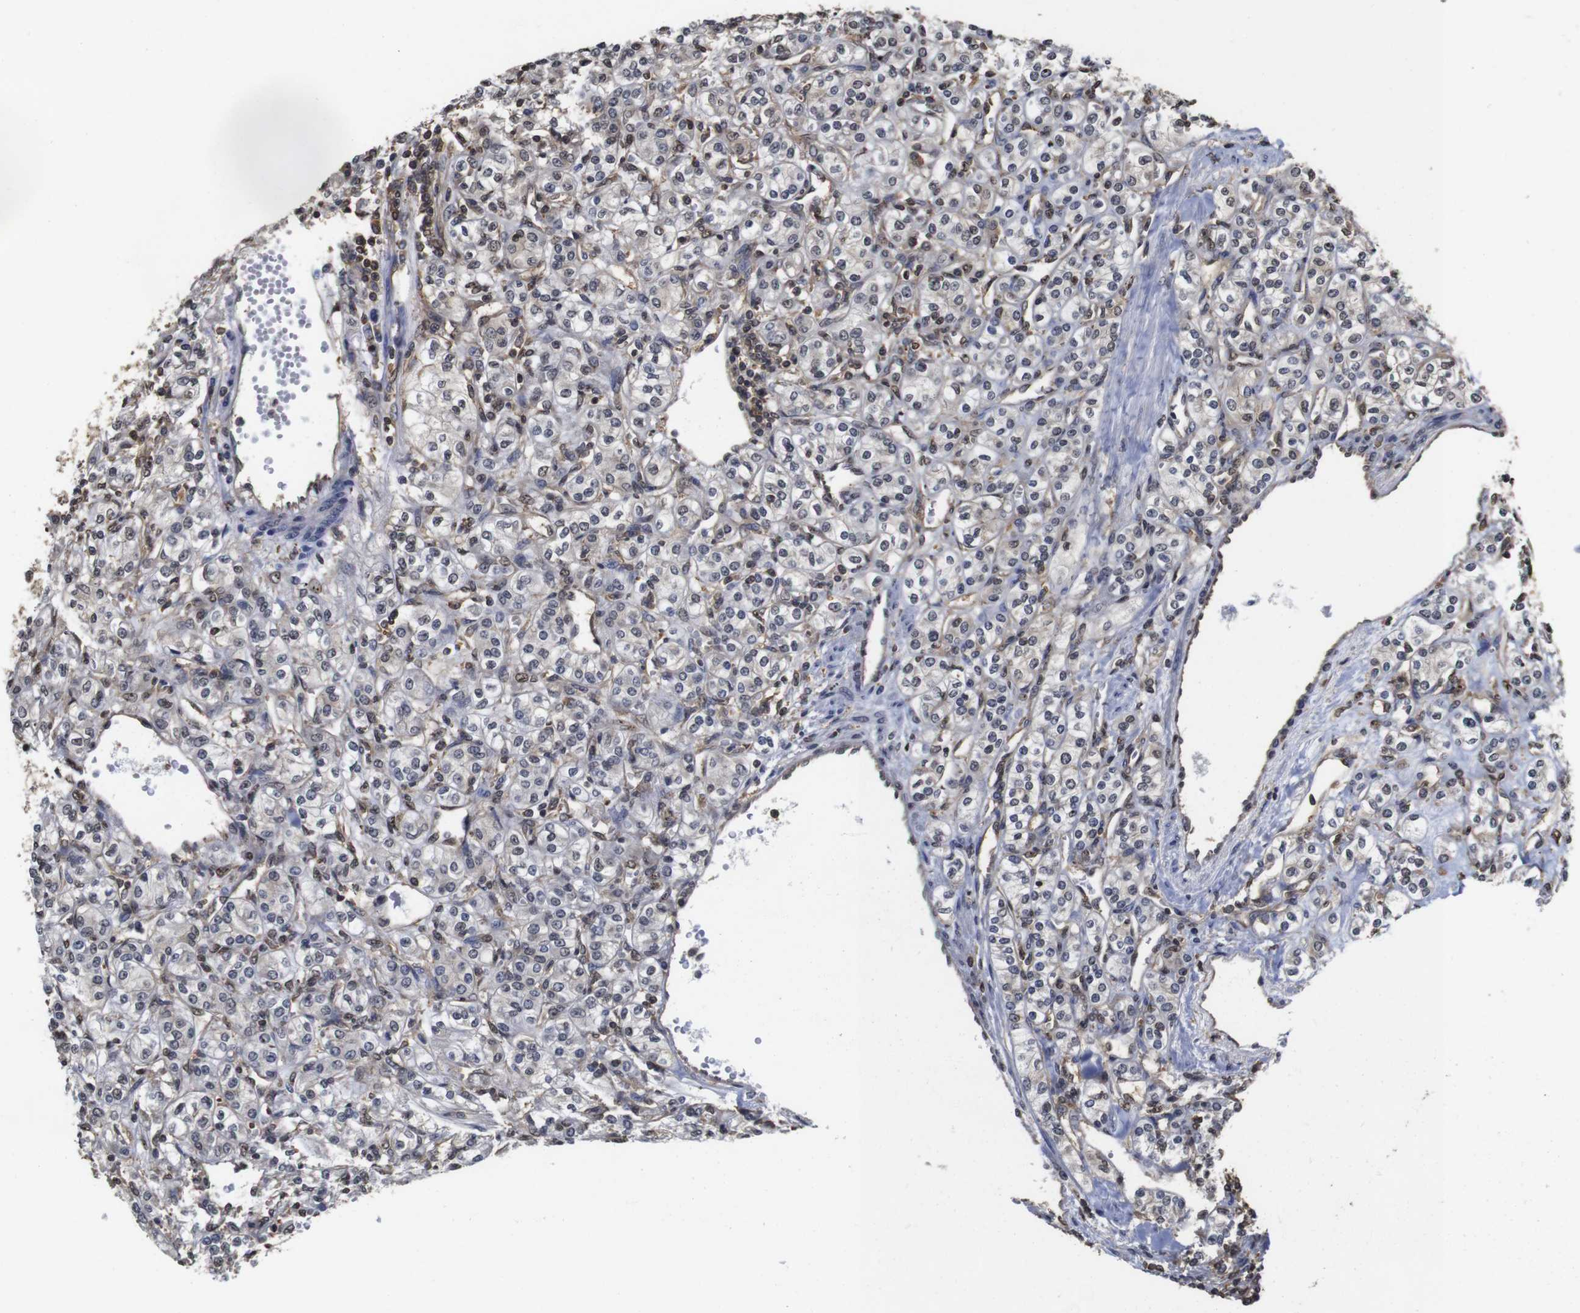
{"staining": {"intensity": "moderate", "quantity": "<25%", "location": "cytoplasmic/membranous,nuclear"}, "tissue": "renal cancer", "cell_type": "Tumor cells", "image_type": "cancer", "snomed": [{"axis": "morphology", "description": "Adenocarcinoma, NOS"}, {"axis": "topography", "description": "Kidney"}], "caption": "Protein staining of adenocarcinoma (renal) tissue exhibits moderate cytoplasmic/membranous and nuclear positivity in approximately <25% of tumor cells. (DAB IHC, brown staining for protein, blue staining for nuclei).", "gene": "SUMO3", "patient": {"sex": "male", "age": 77}}